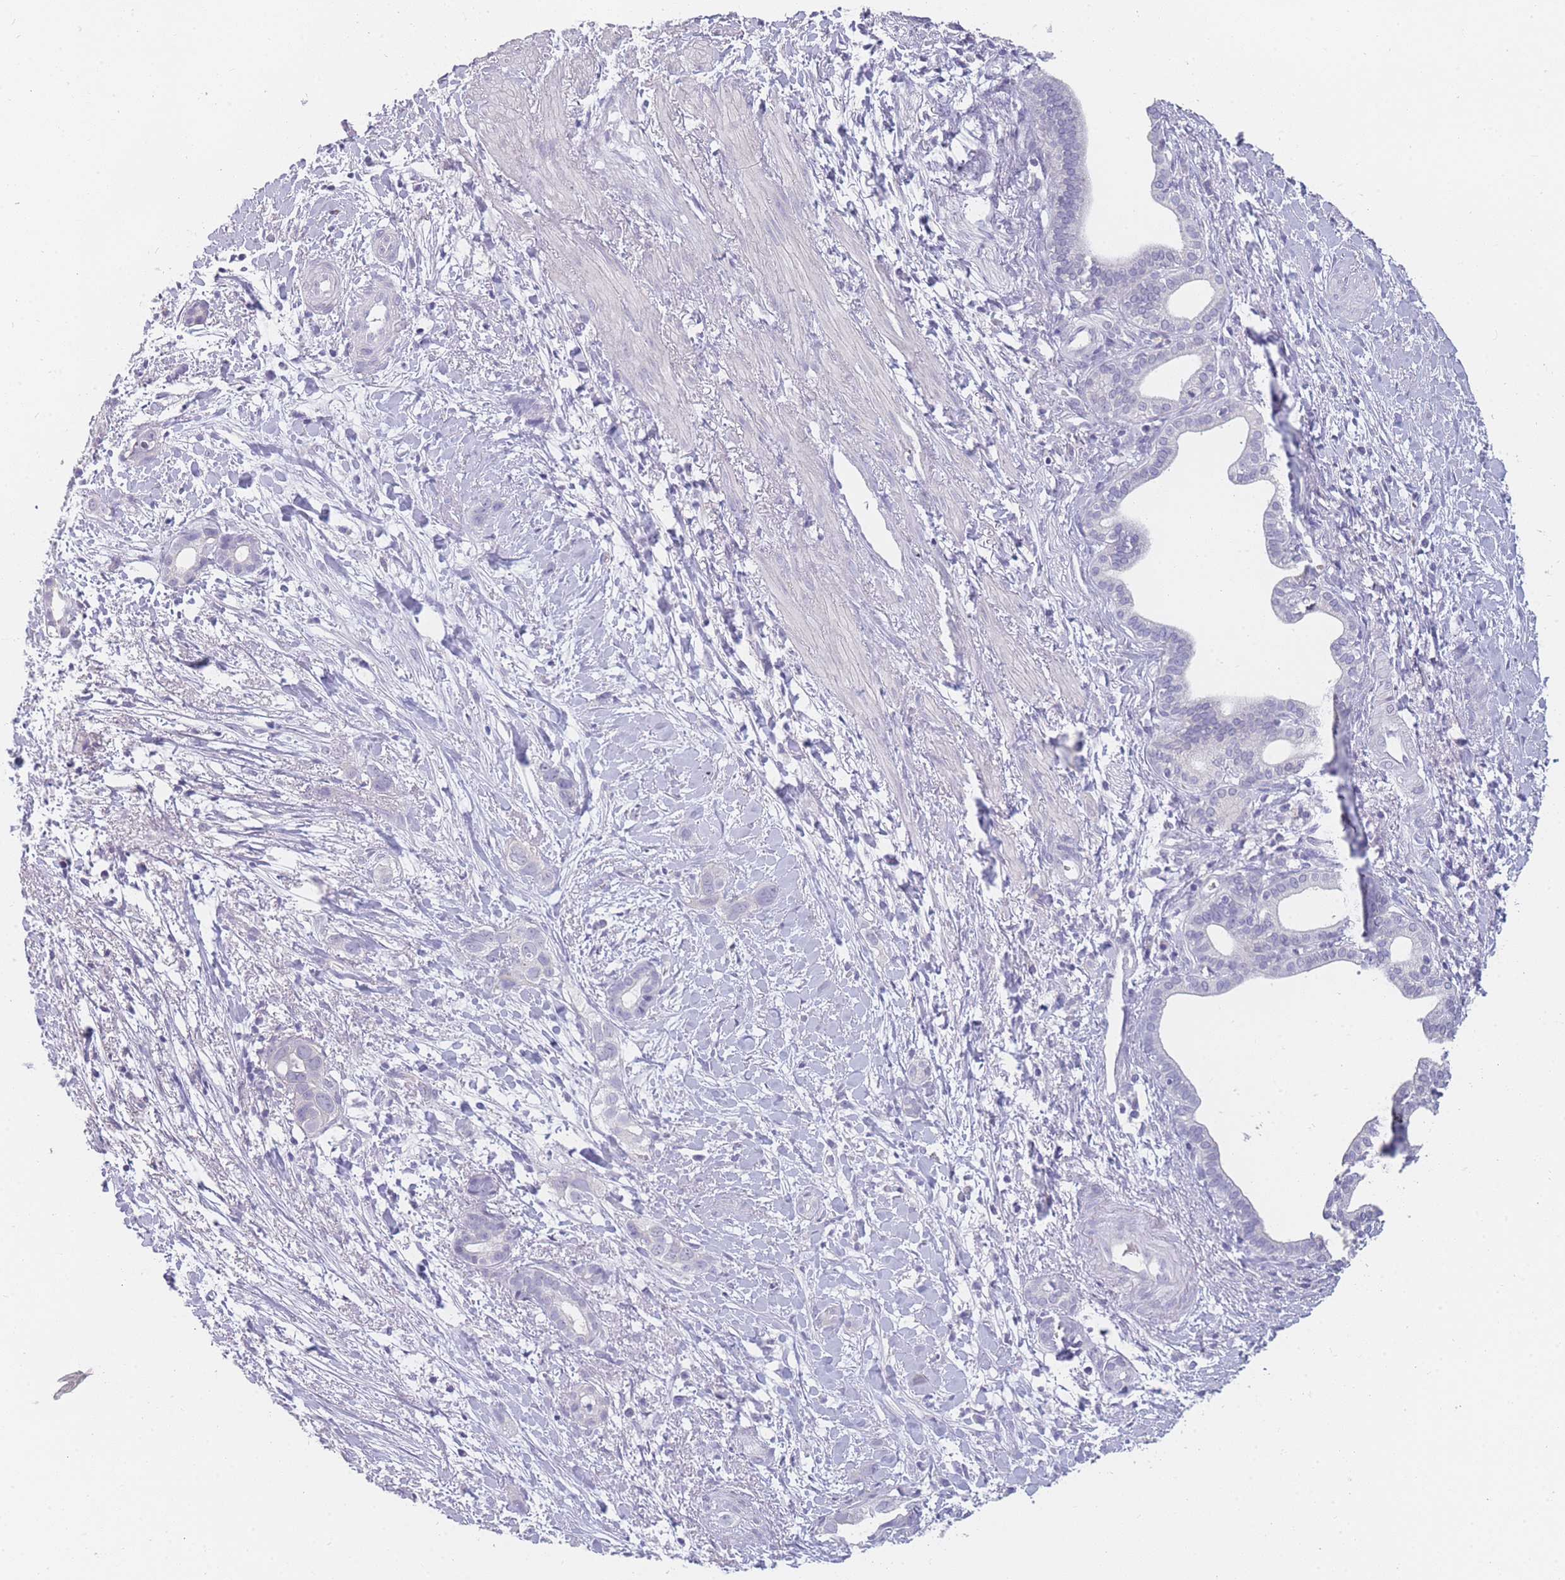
{"staining": {"intensity": "negative", "quantity": "none", "location": "none"}, "tissue": "liver cancer", "cell_type": "Tumor cells", "image_type": "cancer", "snomed": [{"axis": "morphology", "description": "Cholangiocarcinoma"}, {"axis": "topography", "description": "Liver"}], "caption": "An IHC micrograph of liver cancer is shown. There is no staining in tumor cells of liver cancer. The staining was performed using DAB (3,3'-diaminobenzidine) to visualize the protein expression in brown, while the nuclei were stained in blue with hematoxylin (Magnification: 20x).", "gene": "INS", "patient": {"sex": "female", "age": 79}}